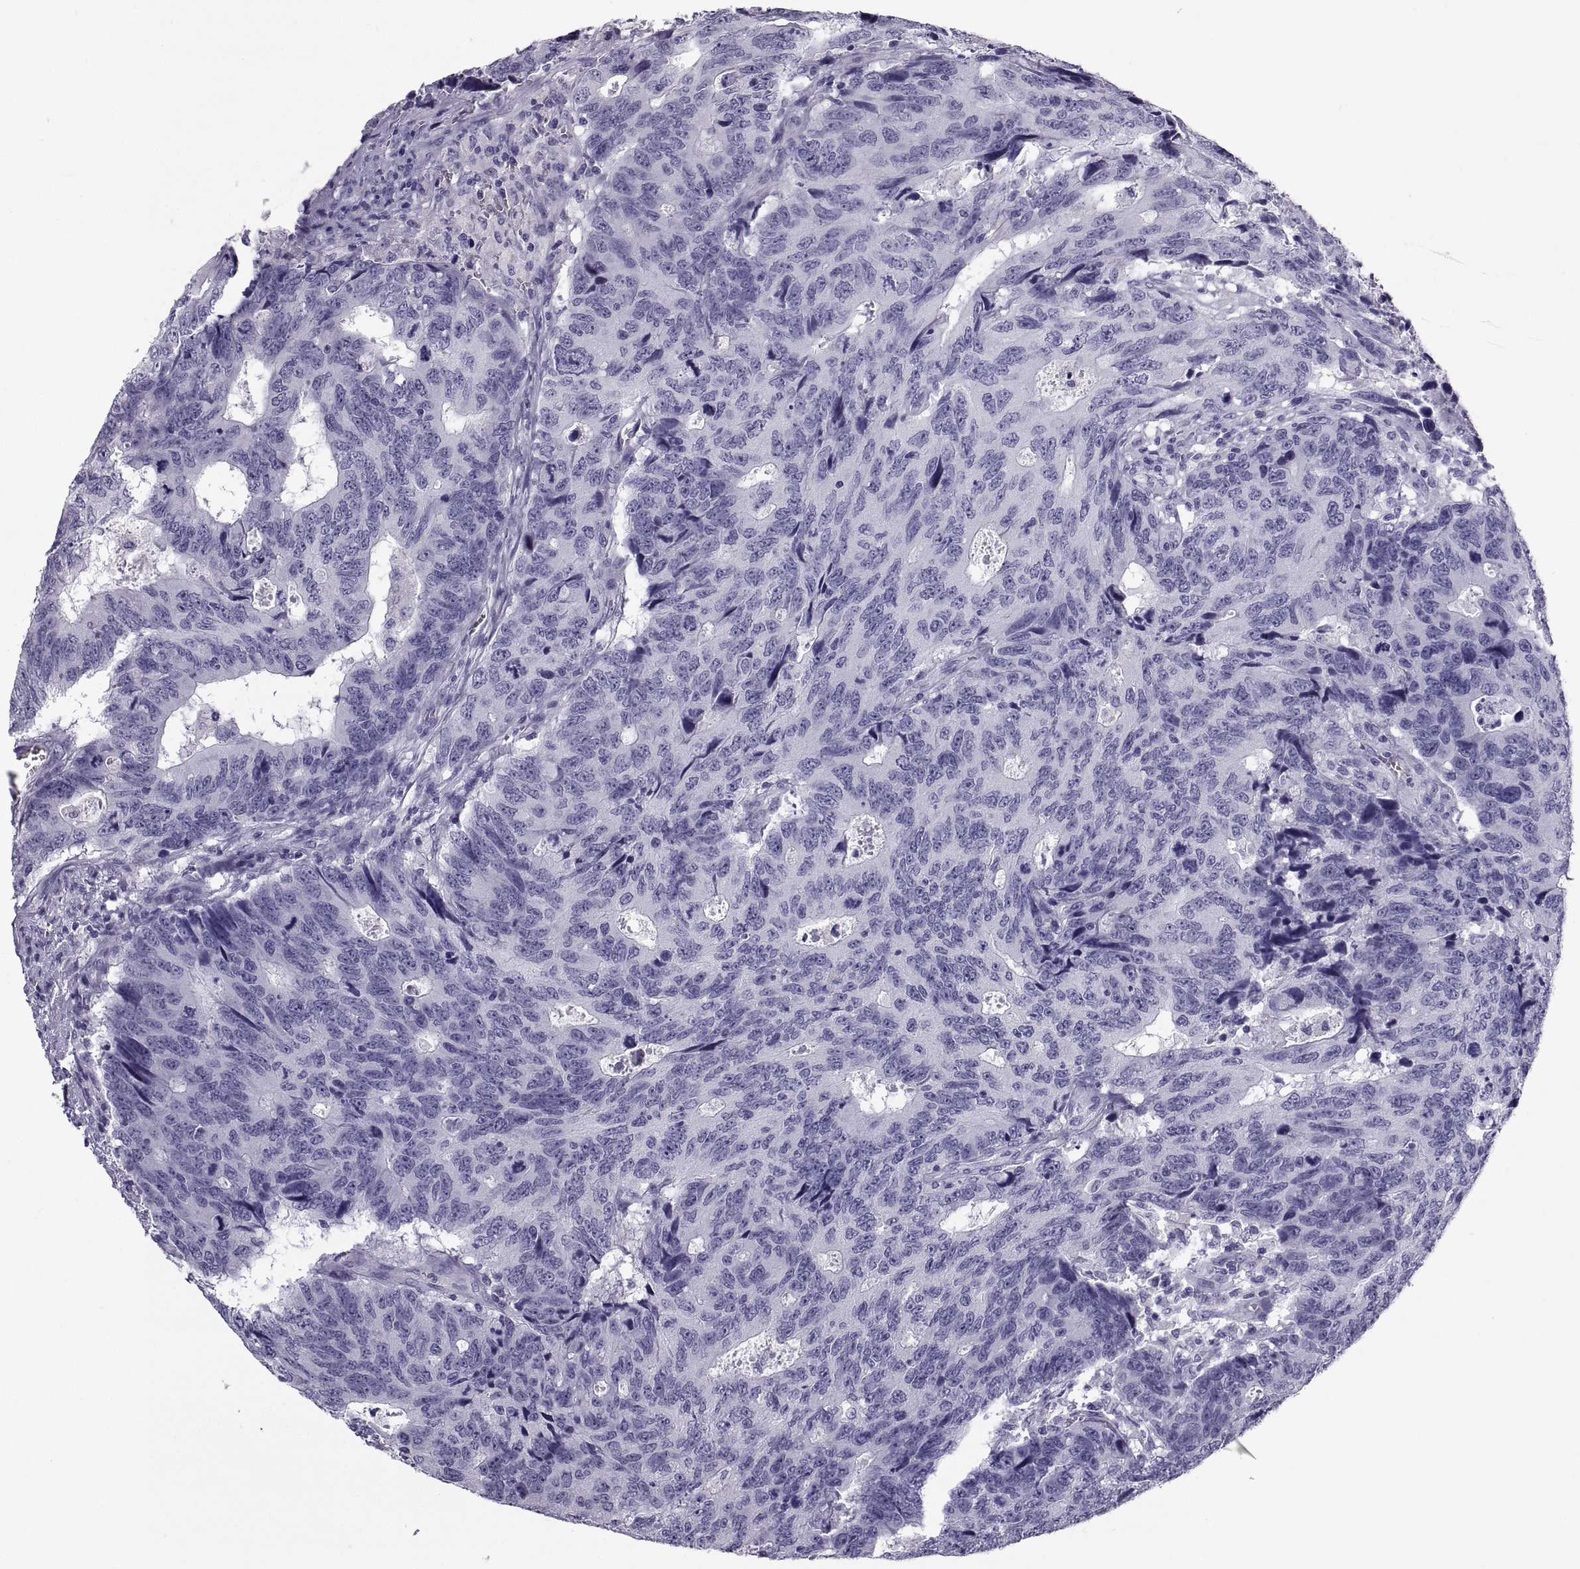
{"staining": {"intensity": "negative", "quantity": "none", "location": "none"}, "tissue": "colorectal cancer", "cell_type": "Tumor cells", "image_type": "cancer", "snomed": [{"axis": "morphology", "description": "Adenocarcinoma, NOS"}, {"axis": "topography", "description": "Colon"}], "caption": "DAB immunohistochemical staining of colorectal adenocarcinoma demonstrates no significant expression in tumor cells.", "gene": "PCSK1N", "patient": {"sex": "female", "age": 77}}